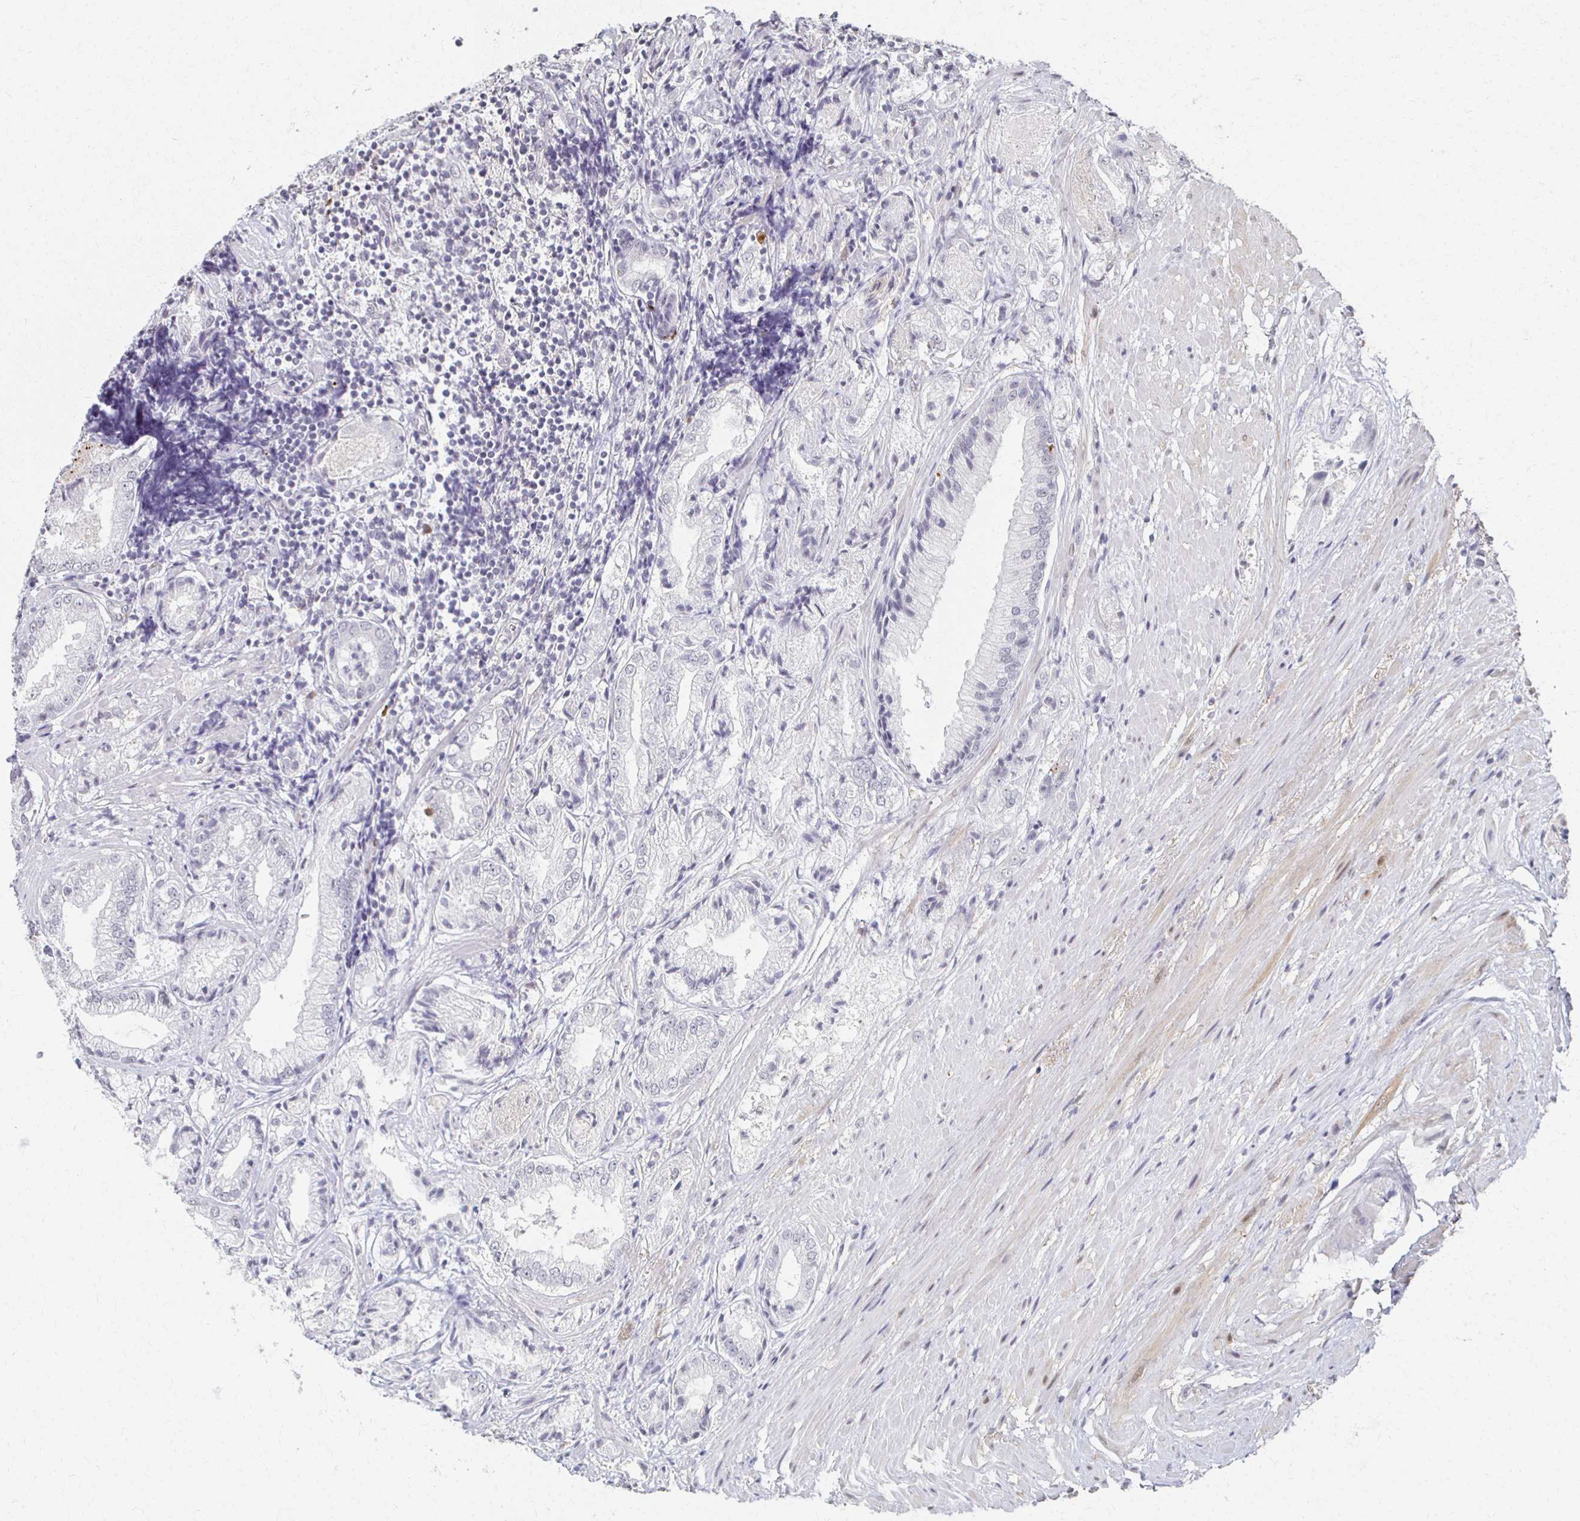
{"staining": {"intensity": "negative", "quantity": "none", "location": "none"}, "tissue": "prostate cancer", "cell_type": "Tumor cells", "image_type": "cancer", "snomed": [{"axis": "morphology", "description": "Adenocarcinoma, High grade"}, {"axis": "topography", "description": "Prostate"}], "caption": "Tumor cells are negative for brown protein staining in prostate cancer (adenocarcinoma (high-grade)).", "gene": "DAB1", "patient": {"sex": "male", "age": 61}}